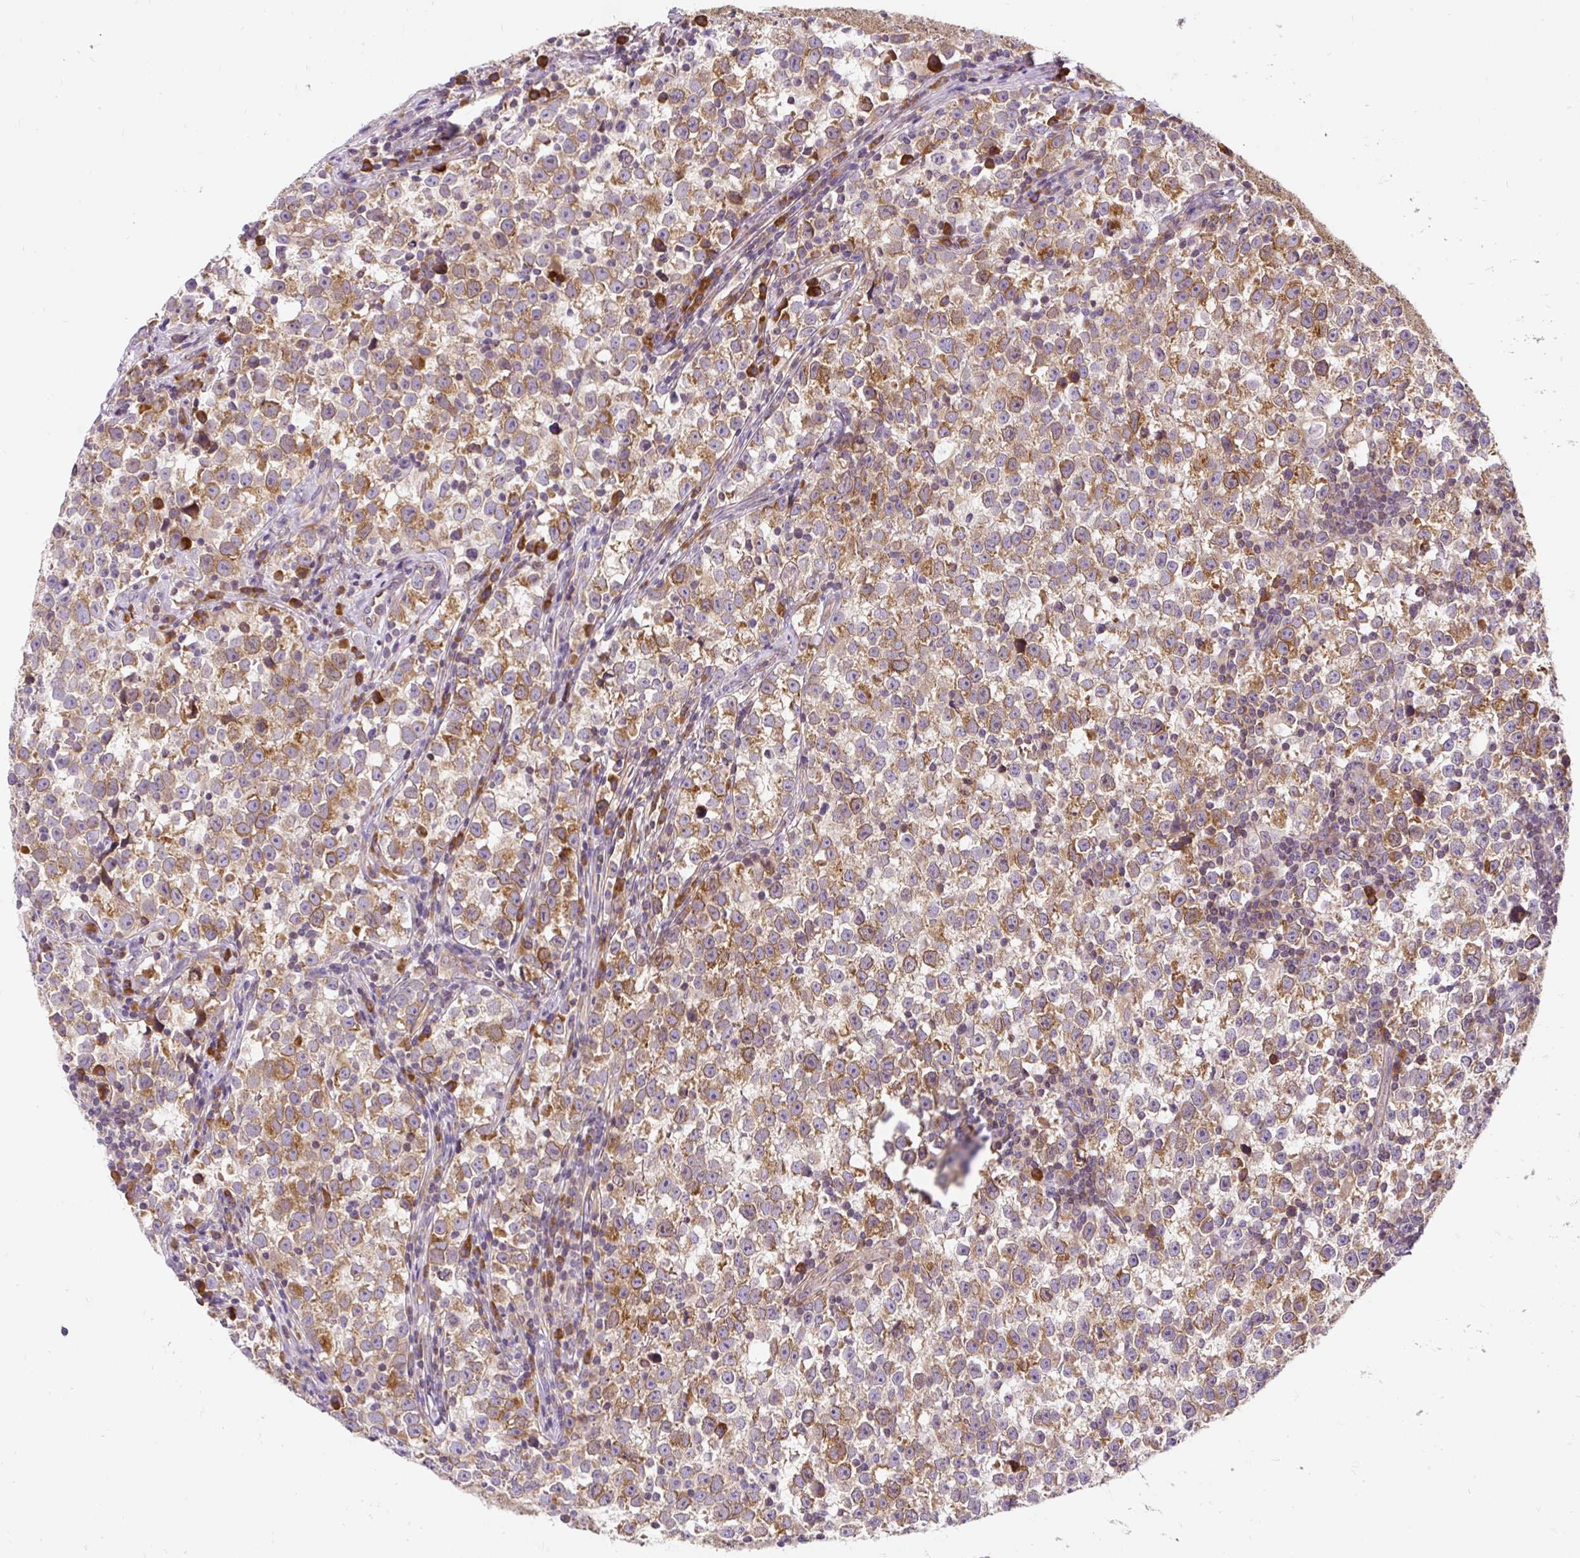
{"staining": {"intensity": "moderate", "quantity": ">75%", "location": "cytoplasmic/membranous"}, "tissue": "testis cancer", "cell_type": "Tumor cells", "image_type": "cancer", "snomed": [{"axis": "morphology", "description": "Normal tissue, NOS"}, {"axis": "morphology", "description": "Seminoma, NOS"}, {"axis": "topography", "description": "Testis"}], "caption": "IHC photomicrograph of testis cancer stained for a protein (brown), which shows medium levels of moderate cytoplasmic/membranous positivity in approximately >75% of tumor cells.", "gene": "CYP20A1", "patient": {"sex": "male", "age": 43}}